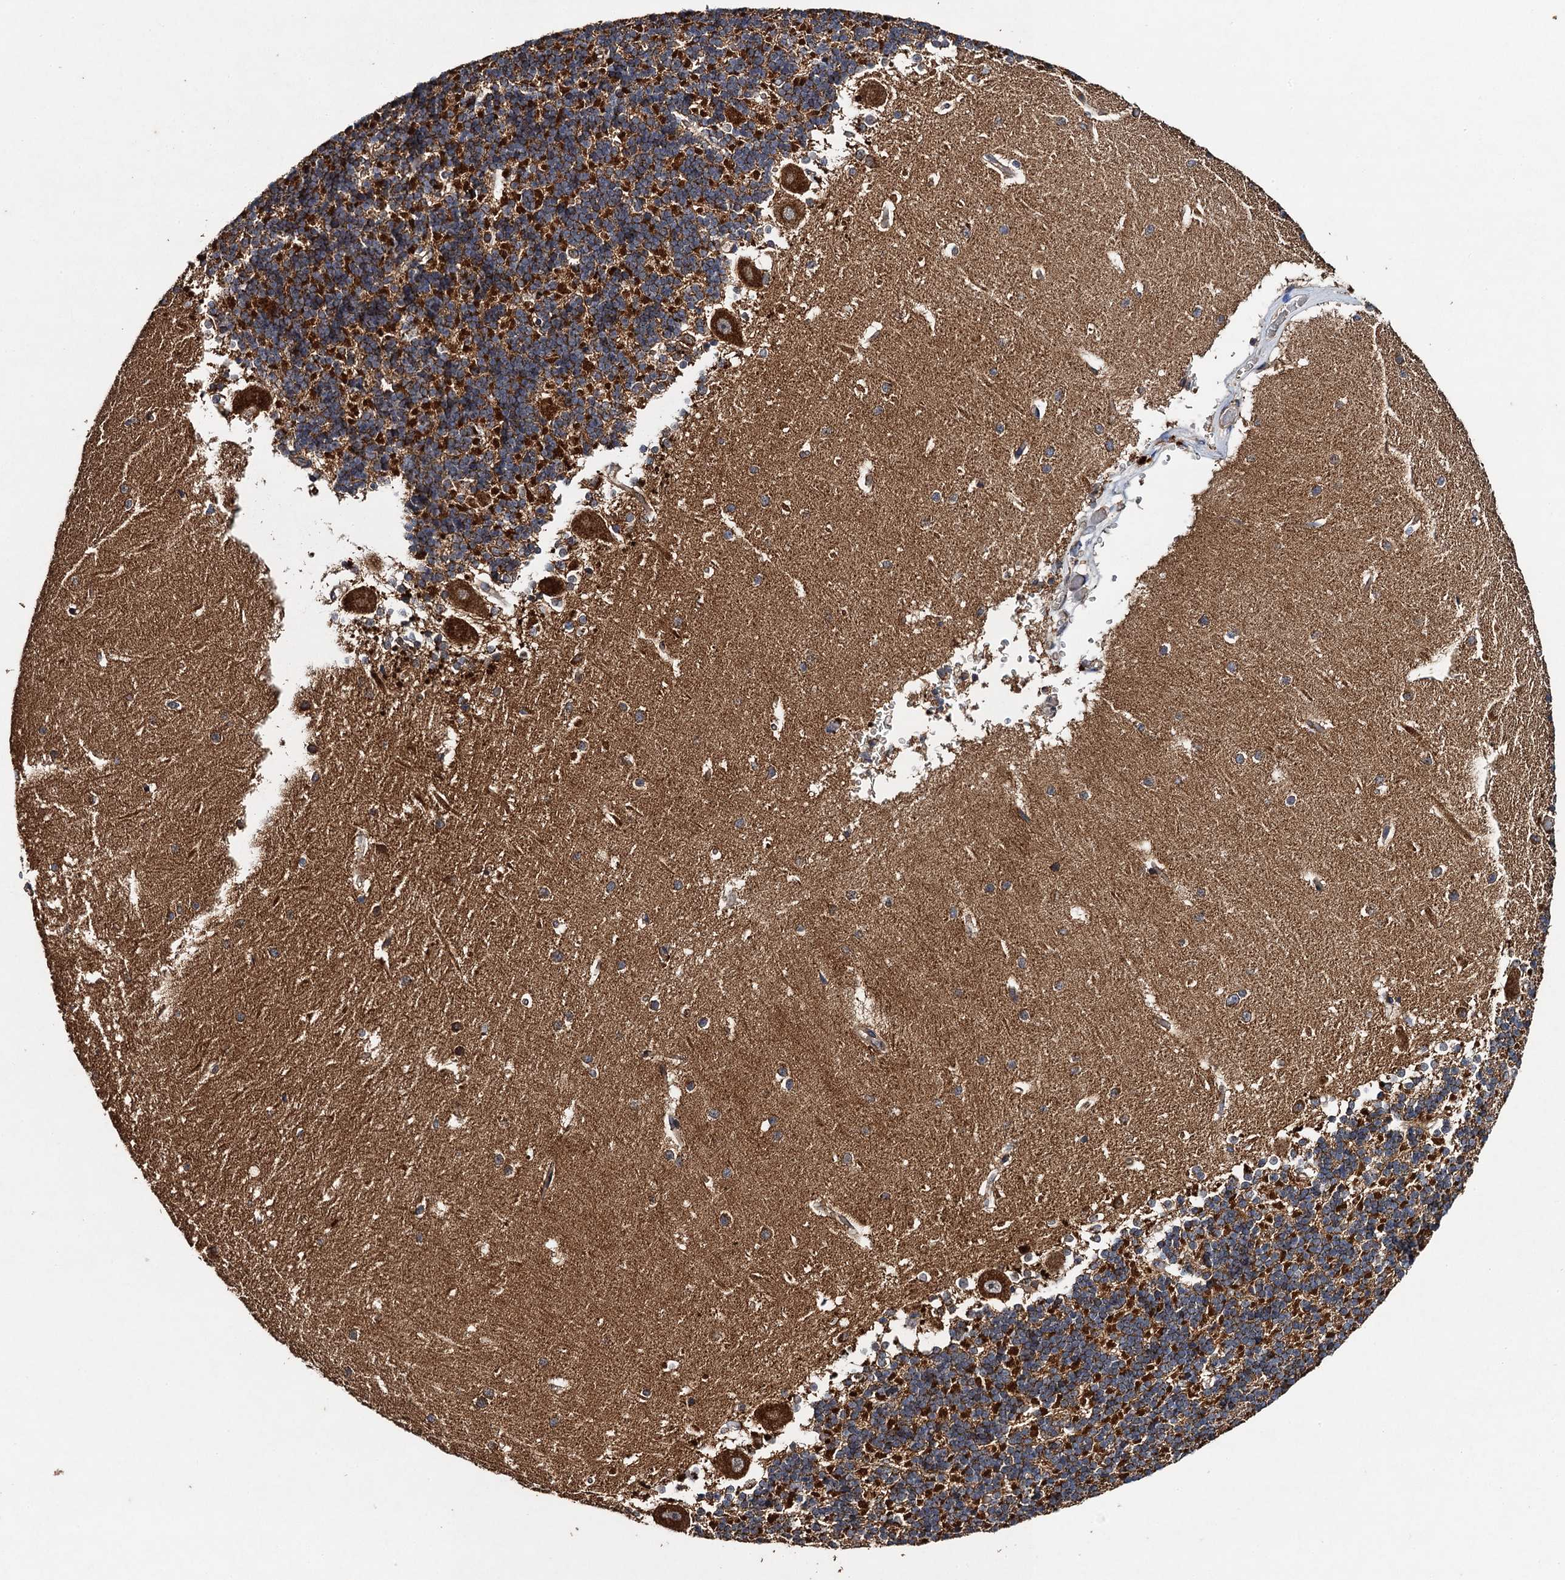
{"staining": {"intensity": "strong", "quantity": ">75%", "location": "cytoplasmic/membranous"}, "tissue": "cerebellum", "cell_type": "Cells in granular layer", "image_type": "normal", "snomed": [{"axis": "morphology", "description": "Normal tissue, NOS"}, {"axis": "topography", "description": "Cerebellum"}], "caption": "Cerebellum stained with a brown dye shows strong cytoplasmic/membranous positive staining in approximately >75% of cells in granular layer.", "gene": "NDUFA13", "patient": {"sex": "male", "age": 37}}